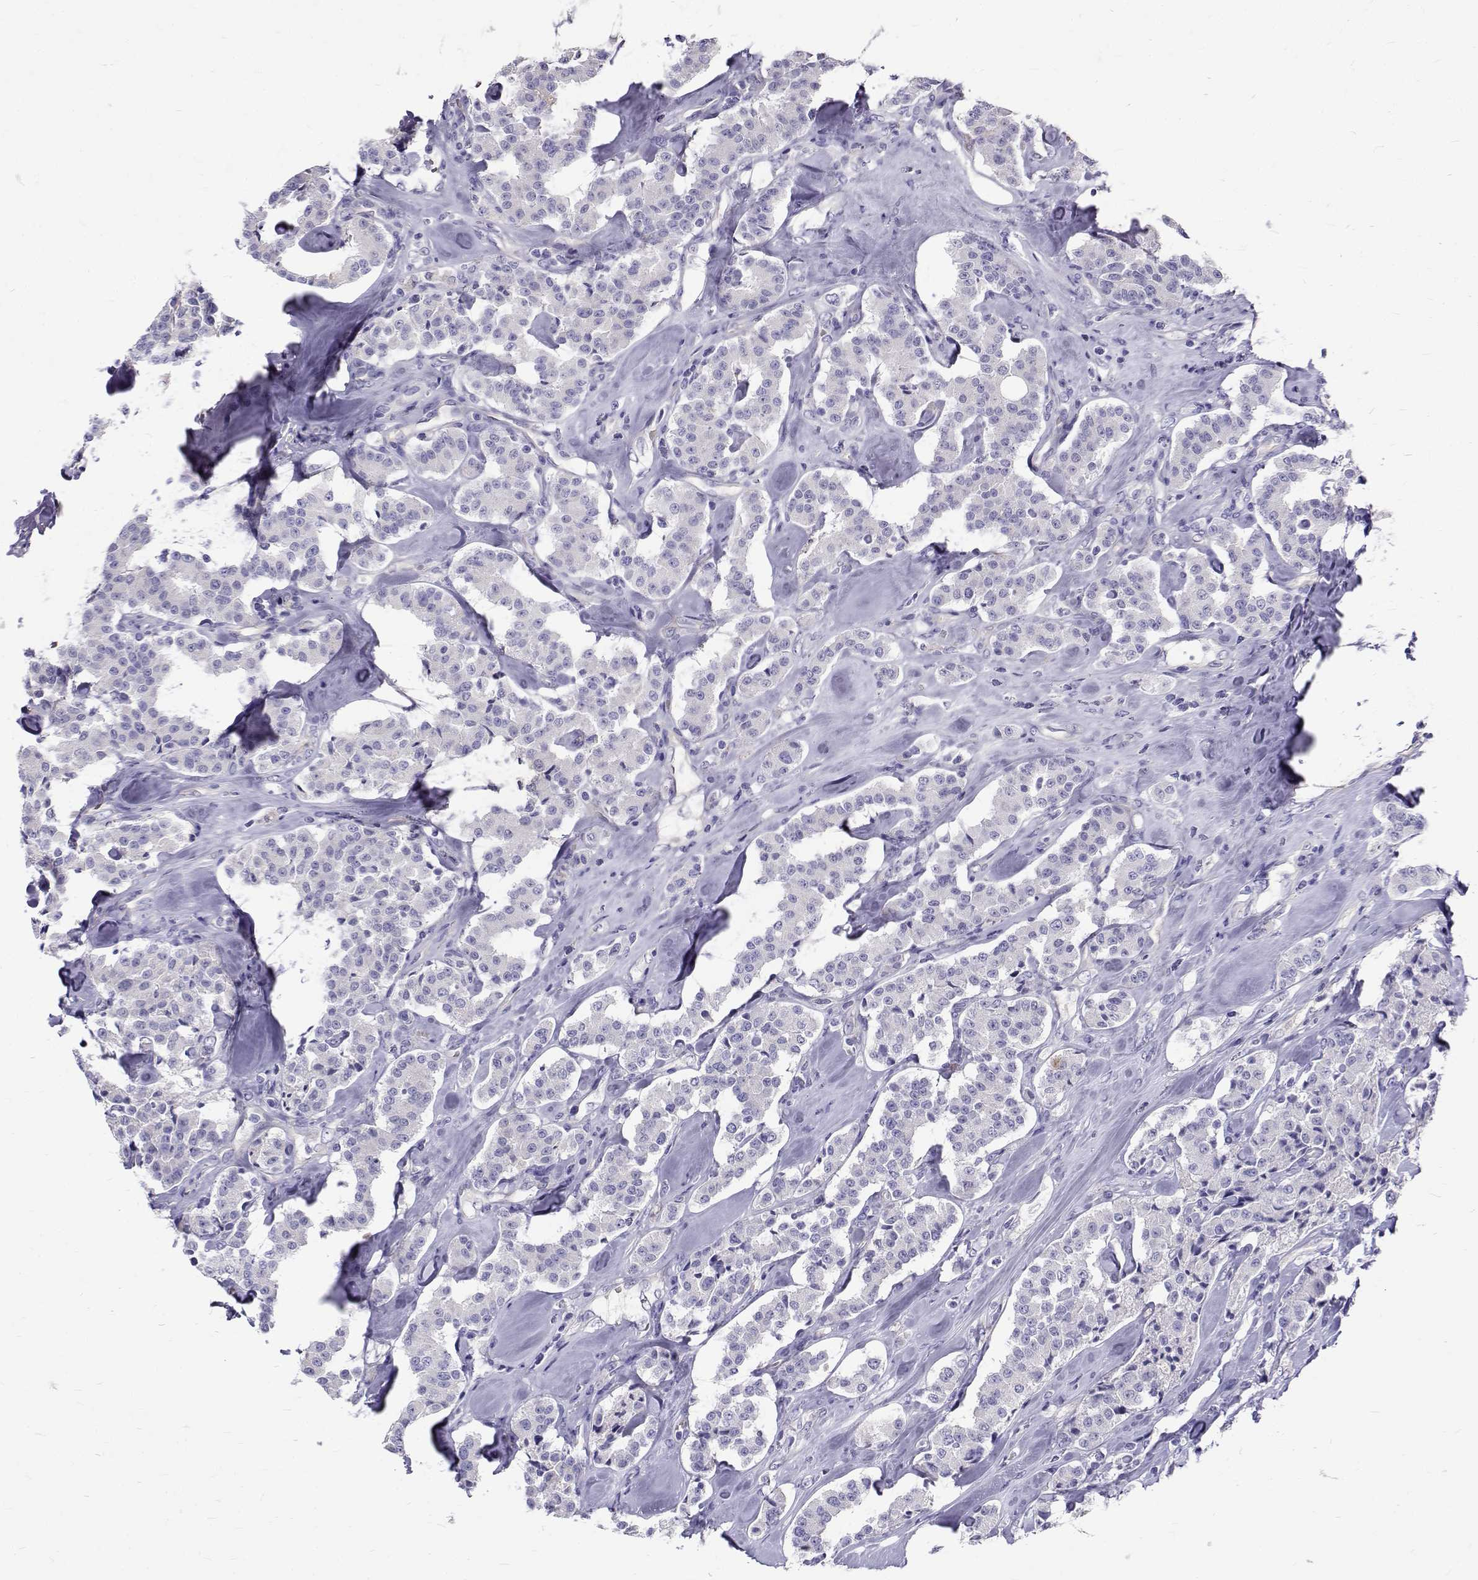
{"staining": {"intensity": "negative", "quantity": "none", "location": "none"}, "tissue": "carcinoid", "cell_type": "Tumor cells", "image_type": "cancer", "snomed": [{"axis": "morphology", "description": "Carcinoid, malignant, NOS"}, {"axis": "topography", "description": "Pancreas"}], "caption": "Image shows no protein positivity in tumor cells of carcinoid tissue. Brightfield microscopy of immunohistochemistry (IHC) stained with DAB (3,3'-diaminobenzidine) (brown) and hematoxylin (blue), captured at high magnification.", "gene": "IGSF1", "patient": {"sex": "male", "age": 41}}